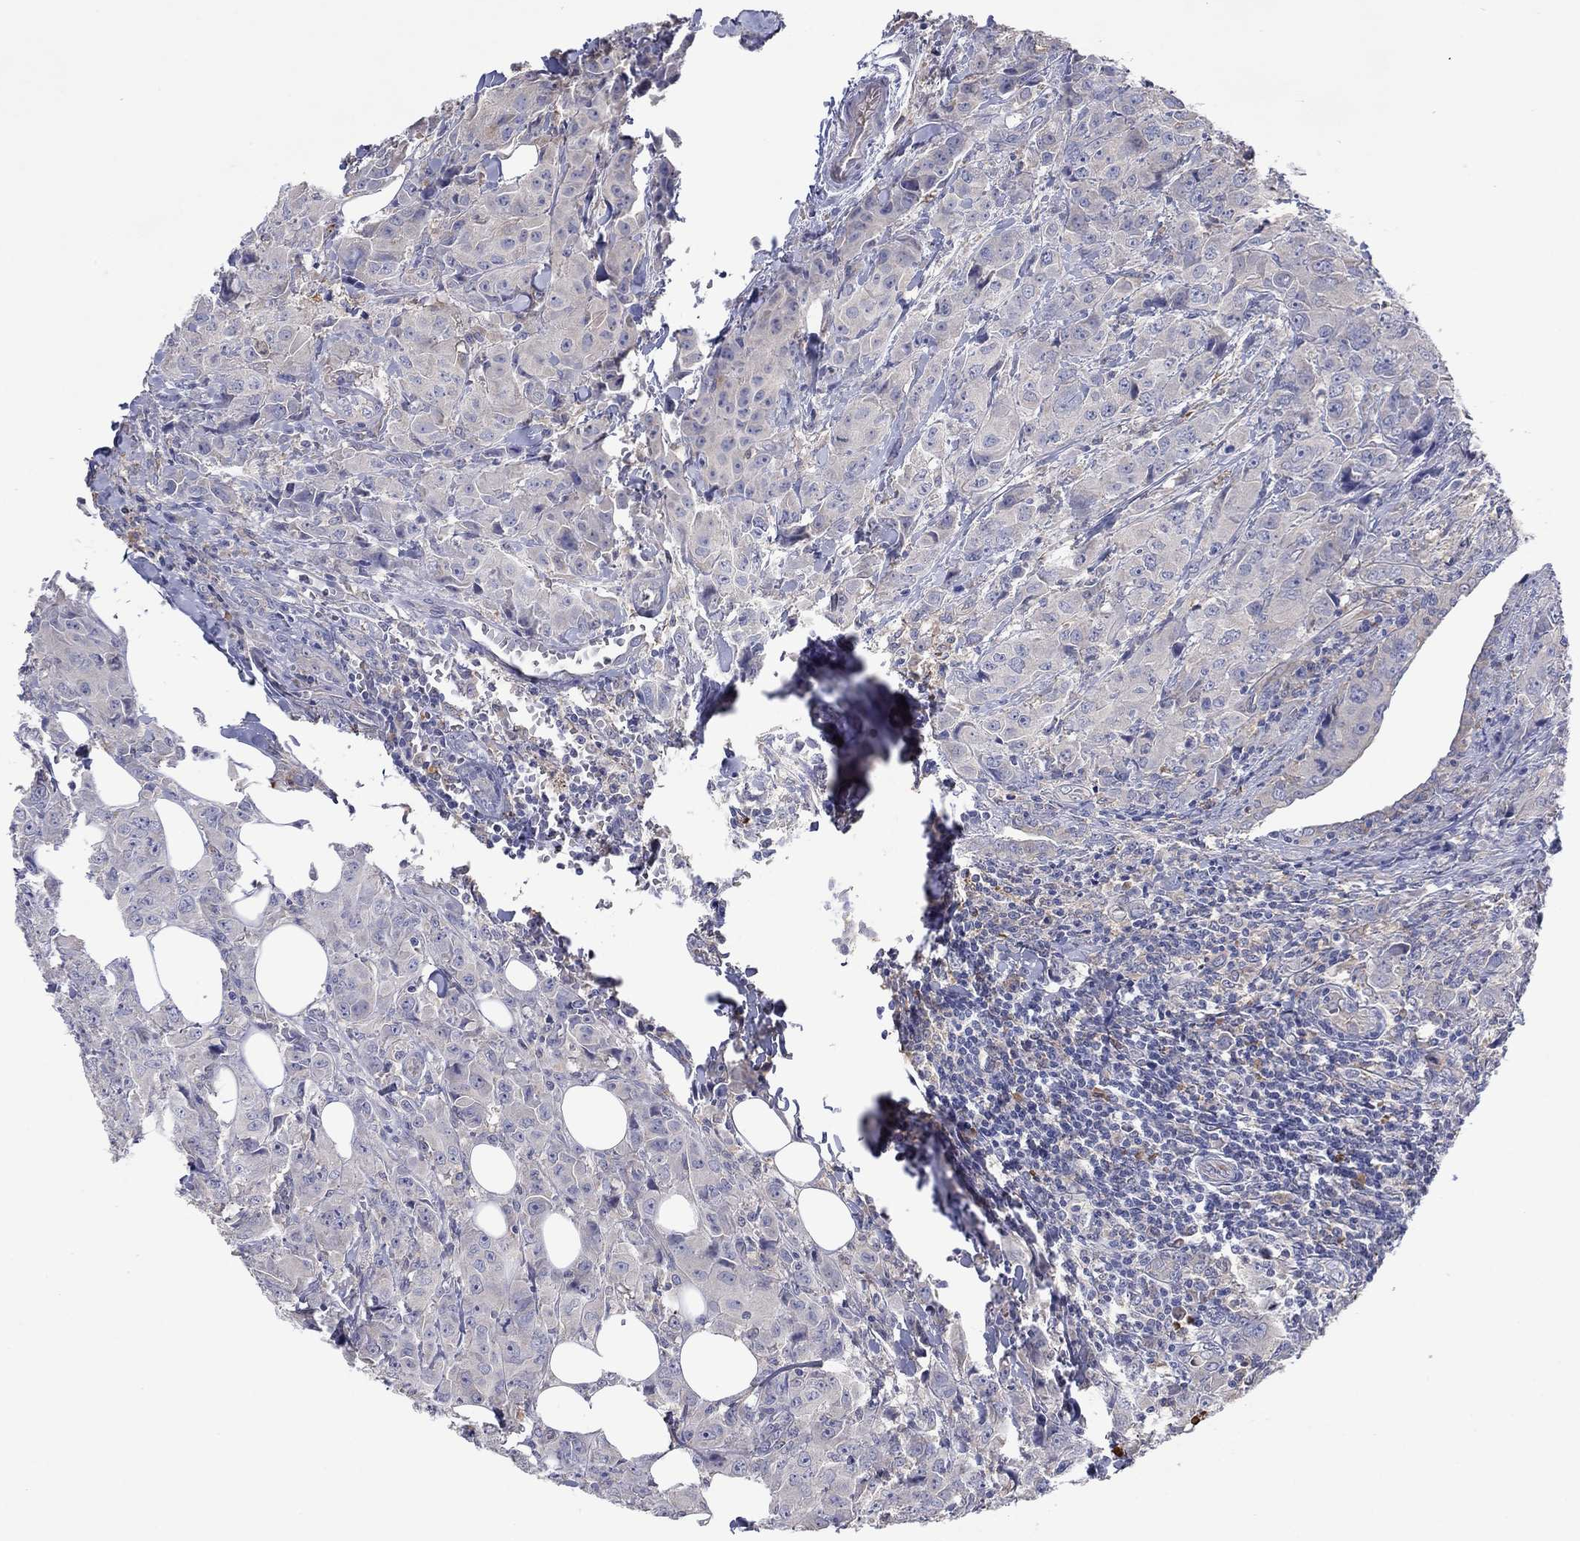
{"staining": {"intensity": "negative", "quantity": "none", "location": "none"}, "tissue": "breast cancer", "cell_type": "Tumor cells", "image_type": "cancer", "snomed": [{"axis": "morphology", "description": "Duct carcinoma"}, {"axis": "topography", "description": "Breast"}], "caption": "Immunohistochemical staining of human infiltrating ductal carcinoma (breast) displays no significant staining in tumor cells. Nuclei are stained in blue.", "gene": "PLCL2", "patient": {"sex": "female", "age": 43}}